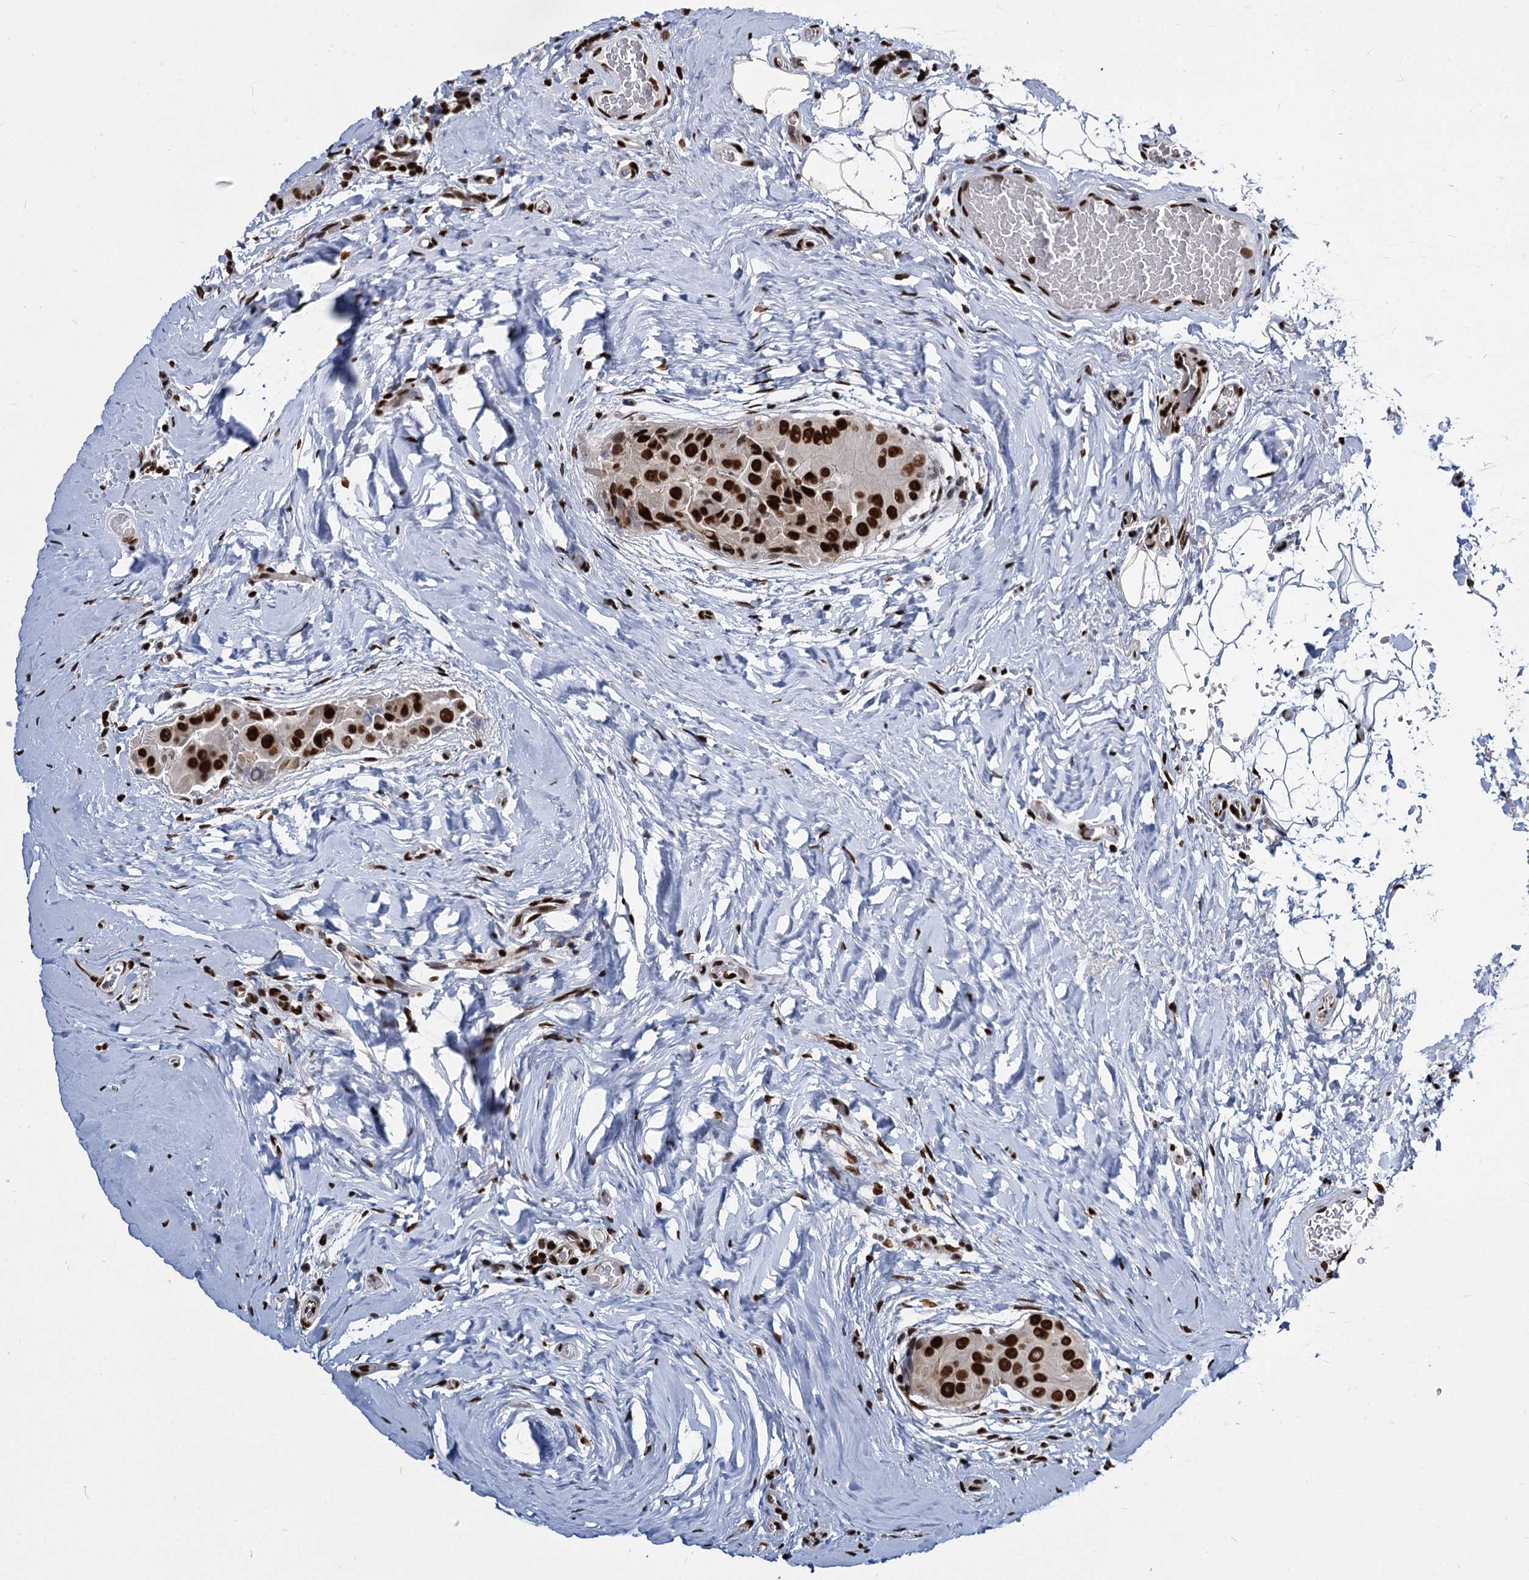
{"staining": {"intensity": "strong", "quantity": ">75%", "location": "nuclear"}, "tissue": "thyroid cancer", "cell_type": "Tumor cells", "image_type": "cancer", "snomed": [{"axis": "morphology", "description": "Papillary adenocarcinoma, NOS"}, {"axis": "topography", "description": "Thyroid gland"}], "caption": "Immunohistochemistry of thyroid cancer (papillary adenocarcinoma) exhibits high levels of strong nuclear positivity in approximately >75% of tumor cells.", "gene": "MECP2", "patient": {"sex": "male", "age": 33}}